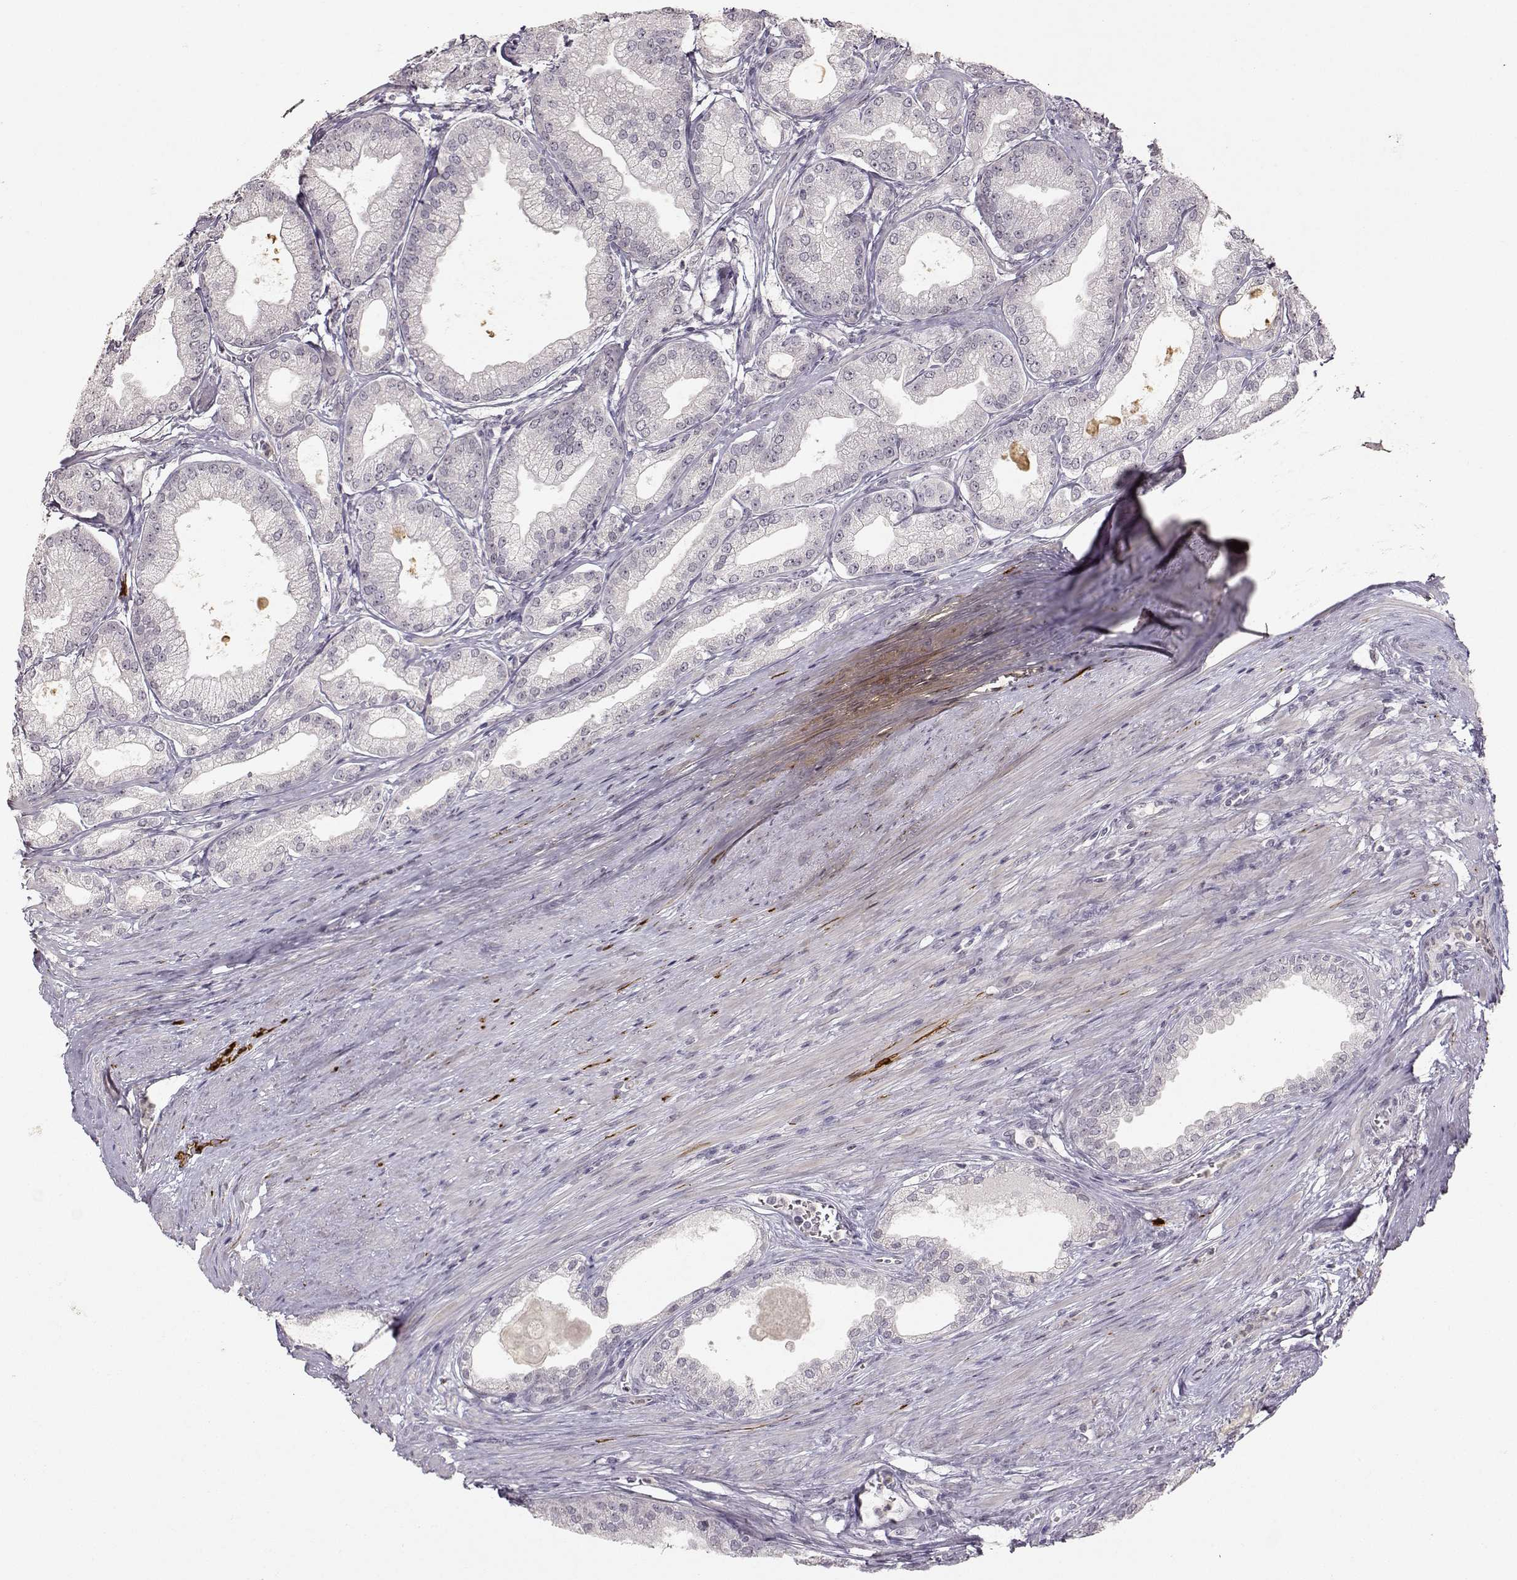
{"staining": {"intensity": "negative", "quantity": "none", "location": "none"}, "tissue": "prostate cancer", "cell_type": "Tumor cells", "image_type": "cancer", "snomed": [{"axis": "morphology", "description": "Adenocarcinoma, NOS"}, {"axis": "topography", "description": "Prostate and seminal vesicle, NOS"}, {"axis": "topography", "description": "Prostate"}], "caption": "Tumor cells are negative for protein expression in human adenocarcinoma (prostate). (Brightfield microscopy of DAB (3,3'-diaminobenzidine) immunohistochemistry at high magnification).", "gene": "S100B", "patient": {"sex": "male", "age": 77}}